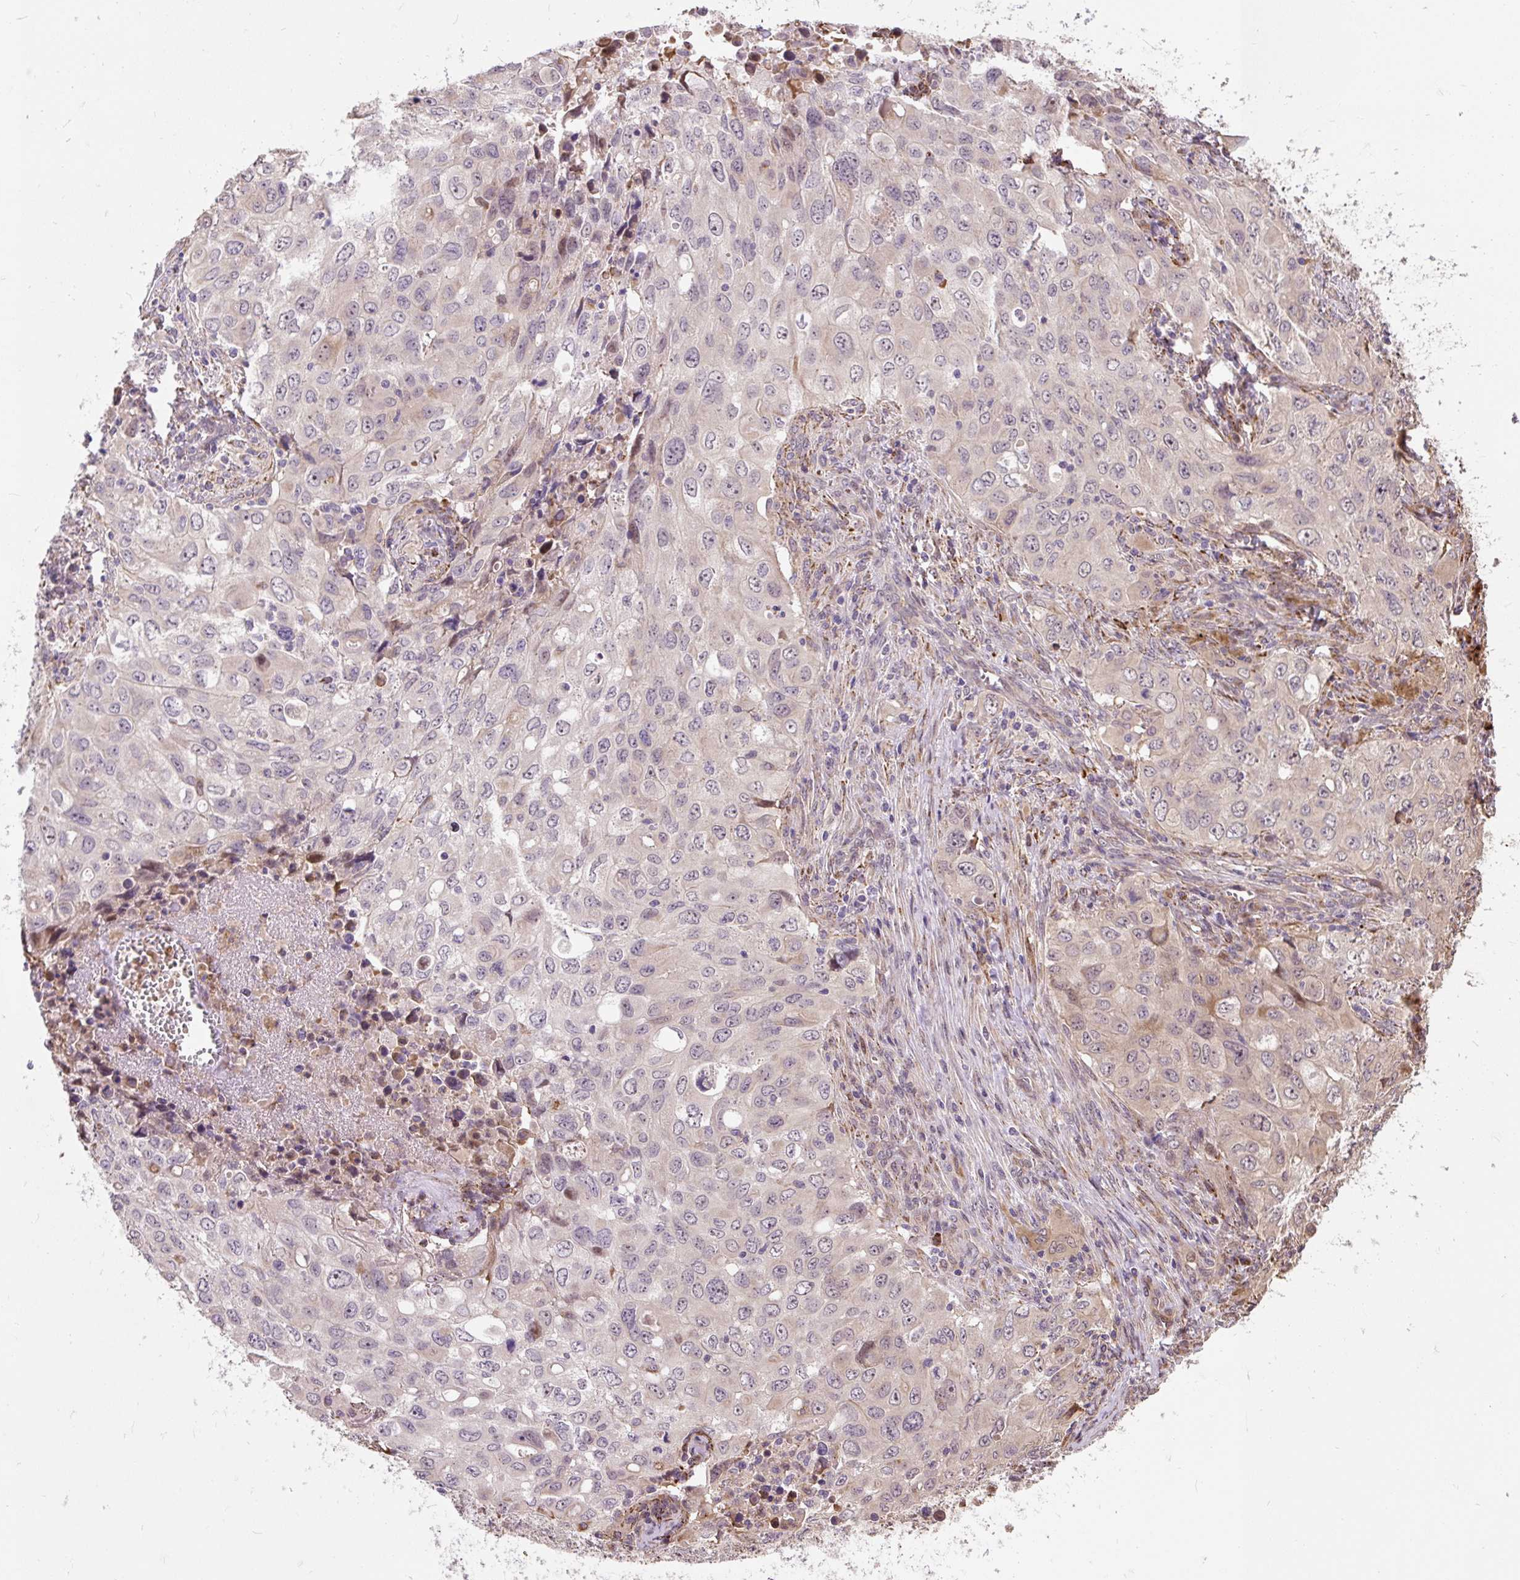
{"staining": {"intensity": "weak", "quantity": "<25%", "location": "cytoplasmic/membranous"}, "tissue": "lung cancer", "cell_type": "Tumor cells", "image_type": "cancer", "snomed": [{"axis": "morphology", "description": "Adenocarcinoma, NOS"}, {"axis": "morphology", "description": "Adenocarcinoma, metastatic, NOS"}, {"axis": "topography", "description": "Lymph node"}, {"axis": "topography", "description": "Lung"}], "caption": "This is an IHC photomicrograph of human metastatic adenocarcinoma (lung). There is no positivity in tumor cells.", "gene": "PUS7L", "patient": {"sex": "female", "age": 42}}